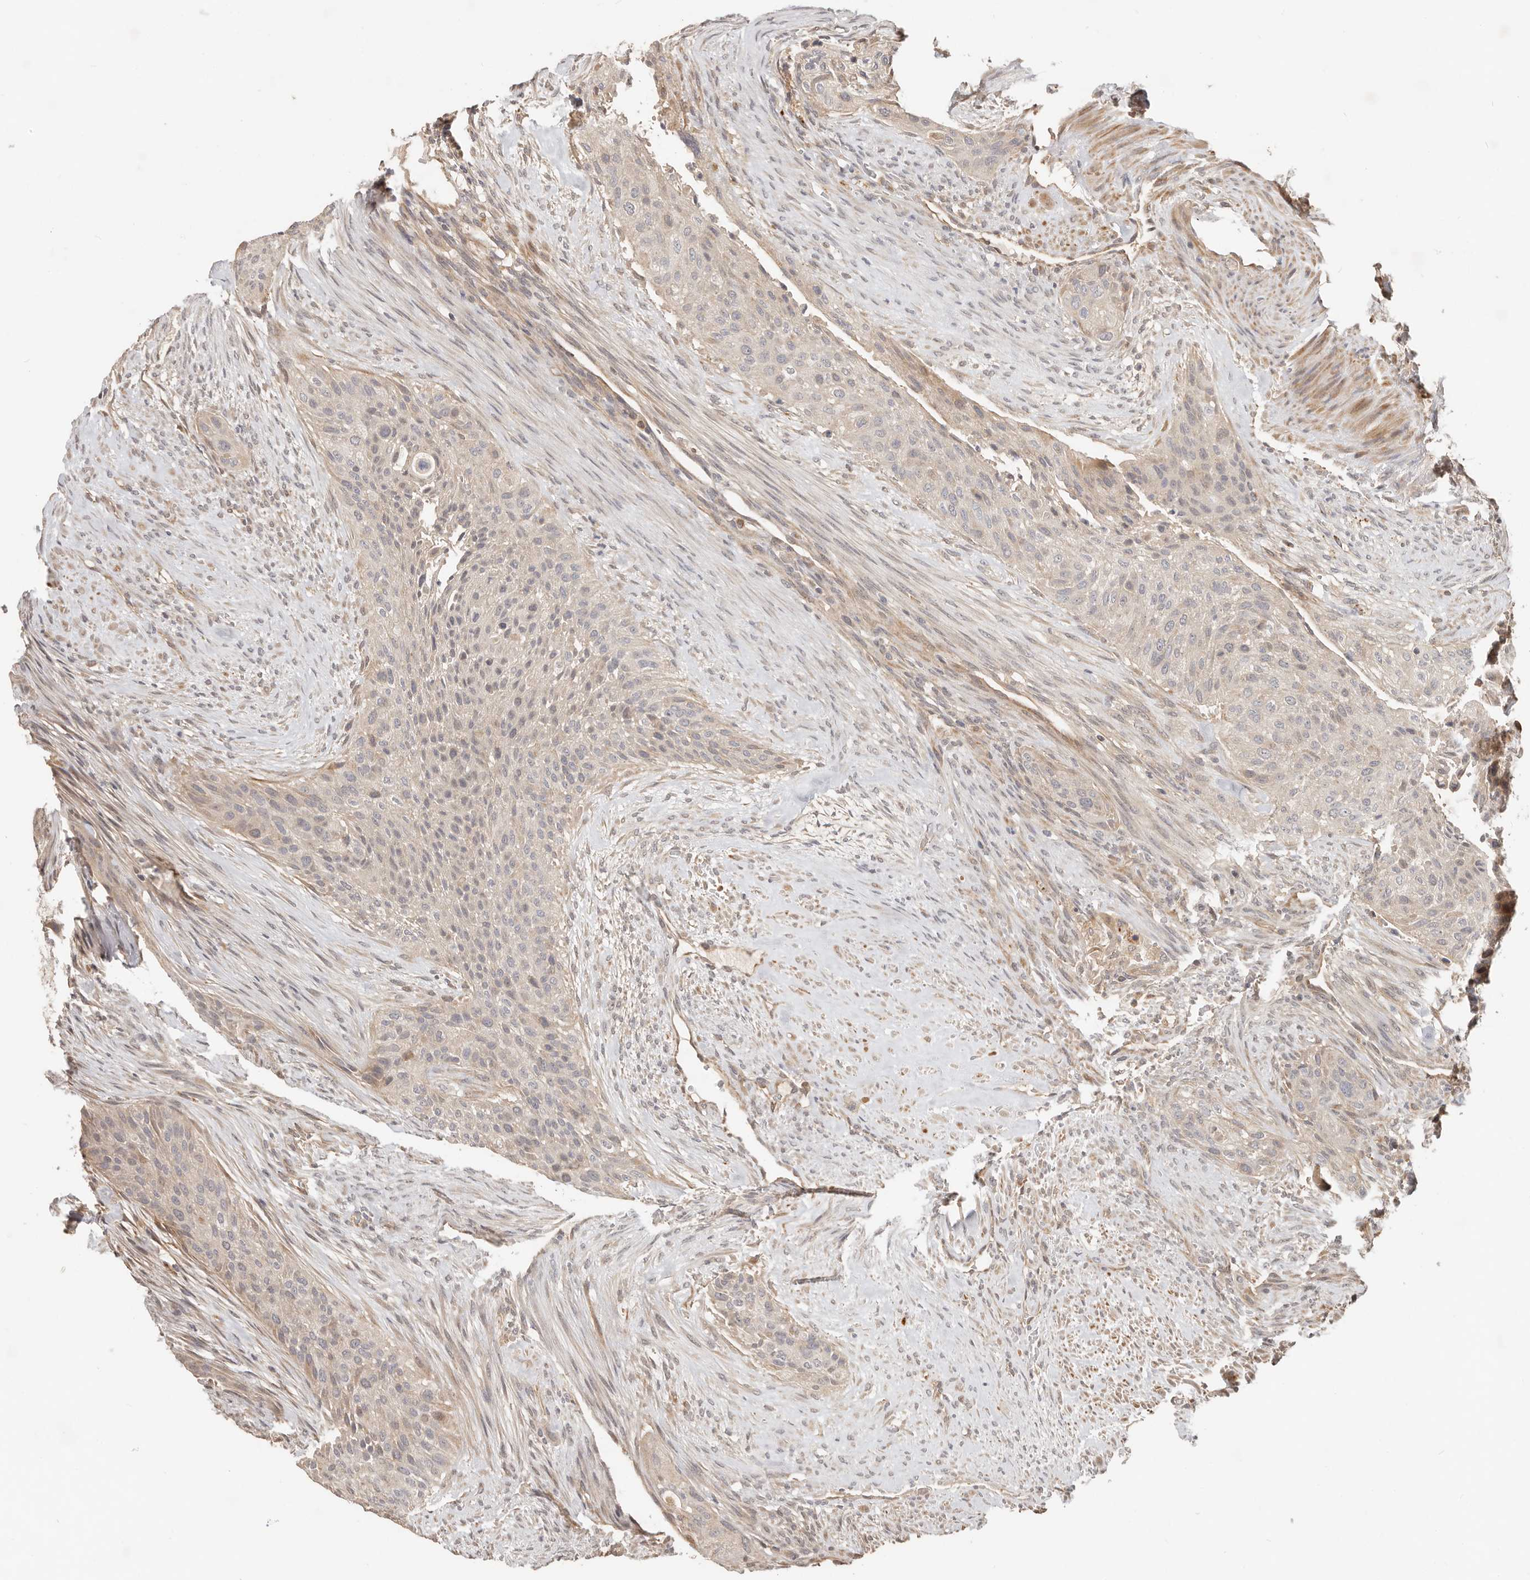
{"staining": {"intensity": "negative", "quantity": "none", "location": "none"}, "tissue": "urothelial cancer", "cell_type": "Tumor cells", "image_type": "cancer", "snomed": [{"axis": "morphology", "description": "Urothelial carcinoma, High grade"}, {"axis": "topography", "description": "Urinary bladder"}], "caption": "Immunohistochemistry (IHC) of urothelial cancer demonstrates no positivity in tumor cells.", "gene": "MTFR2", "patient": {"sex": "male", "age": 35}}